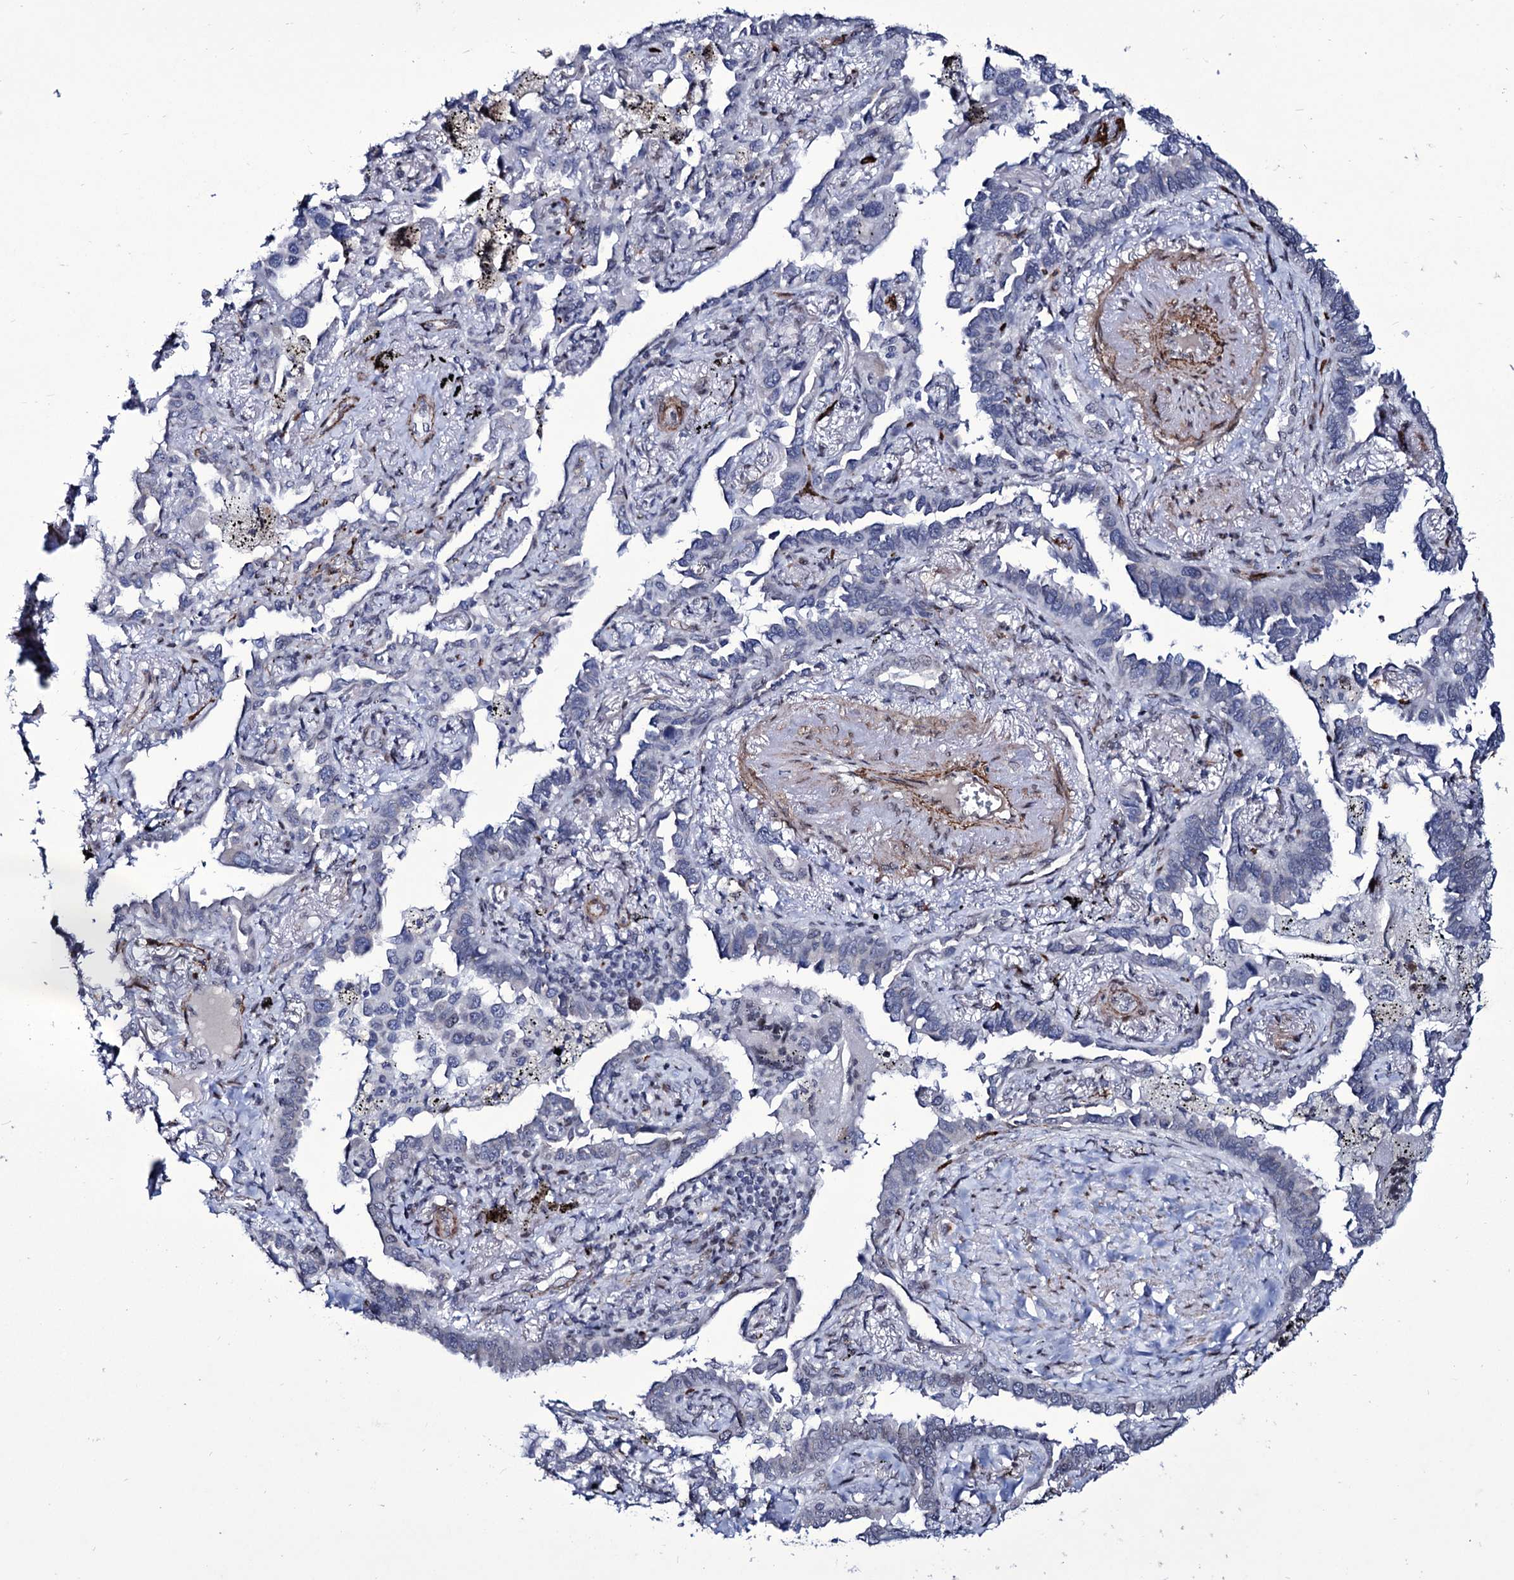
{"staining": {"intensity": "negative", "quantity": "none", "location": "none"}, "tissue": "lung cancer", "cell_type": "Tumor cells", "image_type": "cancer", "snomed": [{"axis": "morphology", "description": "Adenocarcinoma, NOS"}, {"axis": "topography", "description": "Lung"}], "caption": "This is a micrograph of immunohistochemistry staining of lung cancer, which shows no positivity in tumor cells.", "gene": "ZC3H12C", "patient": {"sex": "male", "age": 67}}